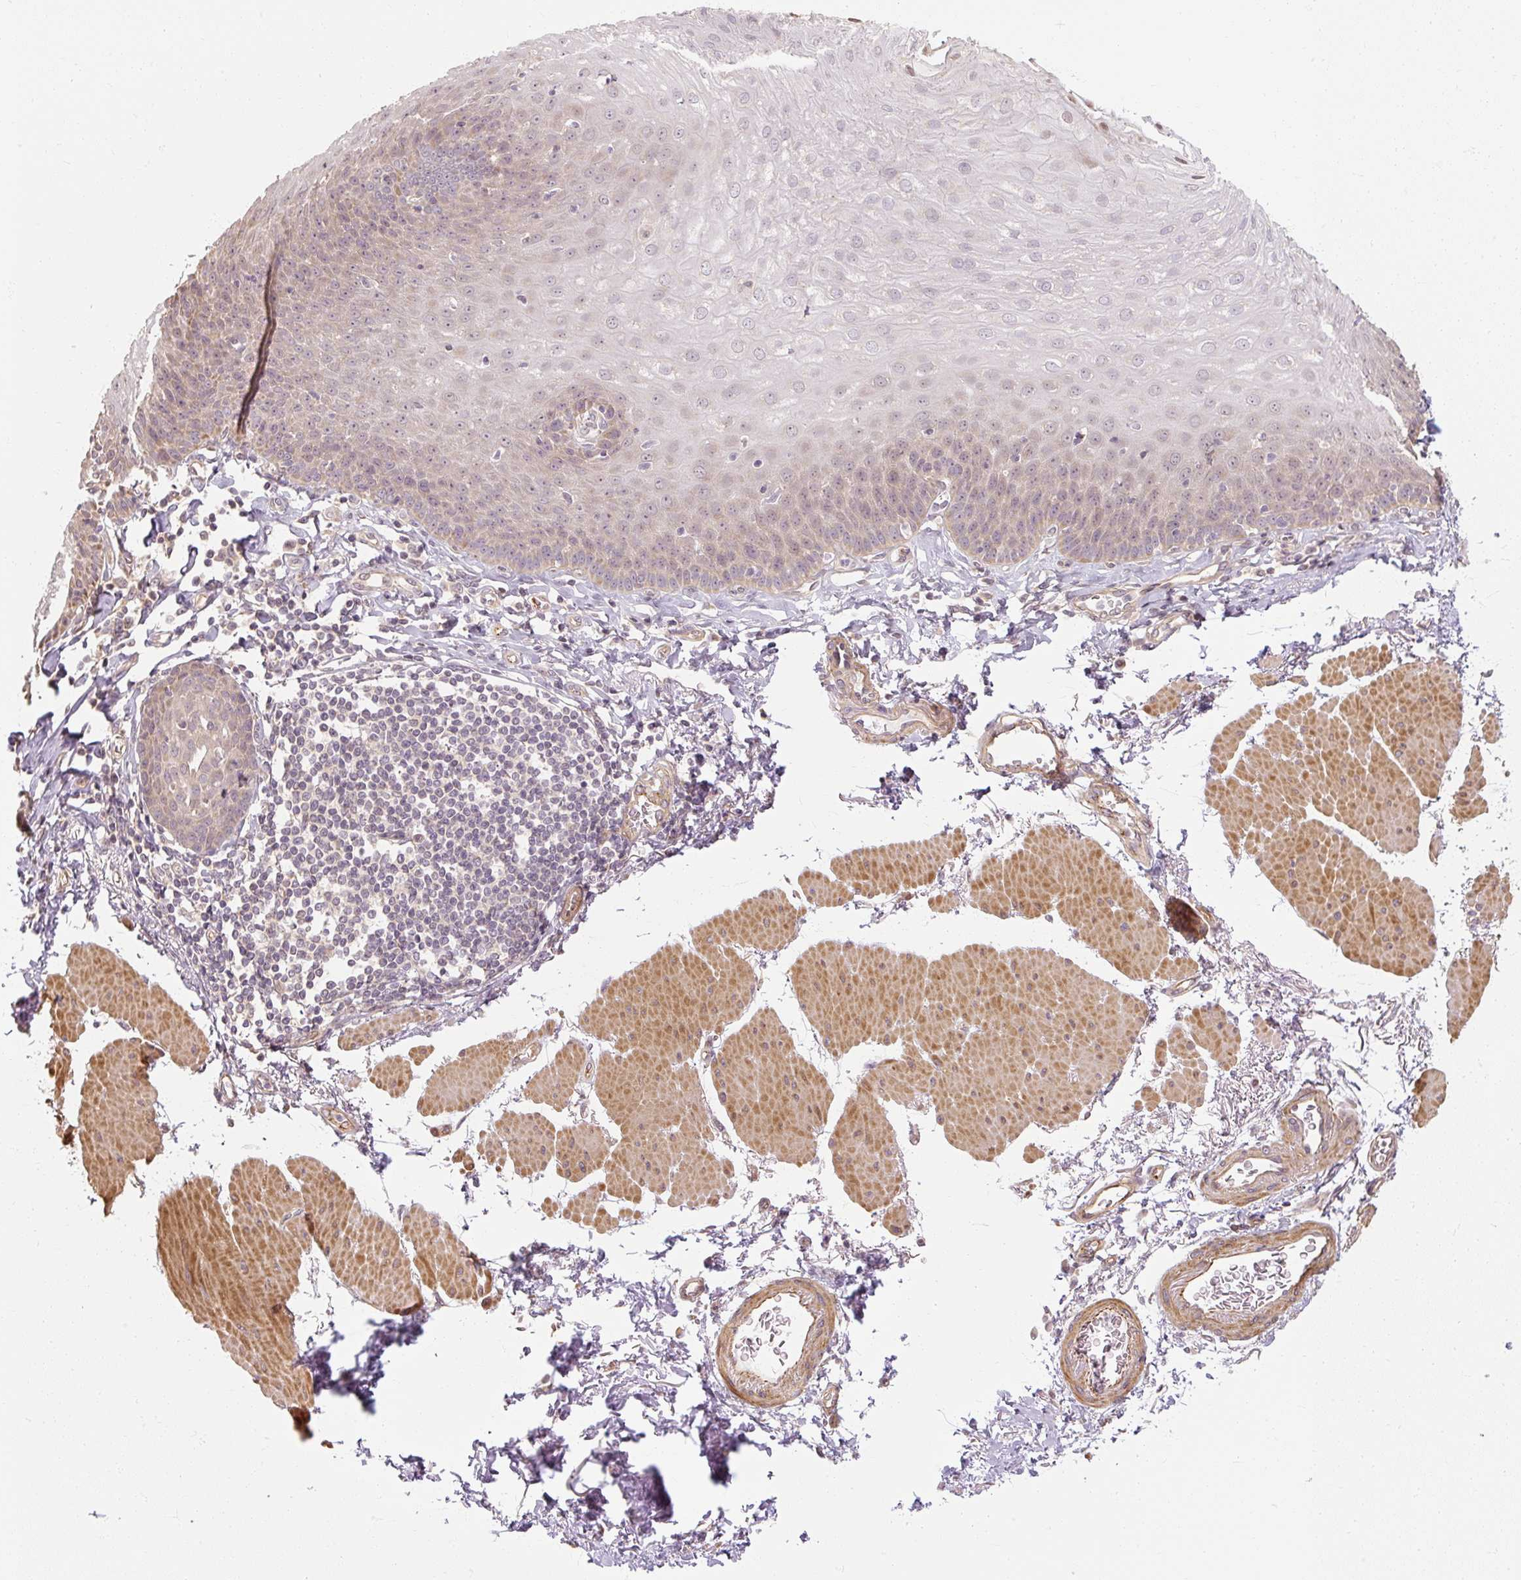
{"staining": {"intensity": "moderate", "quantity": "25%-75%", "location": "cytoplasmic/membranous,nuclear"}, "tissue": "esophagus", "cell_type": "Squamous epithelial cells", "image_type": "normal", "snomed": [{"axis": "morphology", "description": "Normal tissue, NOS"}, {"axis": "topography", "description": "Esophagus"}], "caption": "Normal esophagus reveals moderate cytoplasmic/membranous,nuclear expression in approximately 25%-75% of squamous epithelial cells (DAB IHC, brown staining for protein, blue staining for nuclei)..", "gene": "RB1CC1", "patient": {"sex": "female", "age": 81}}